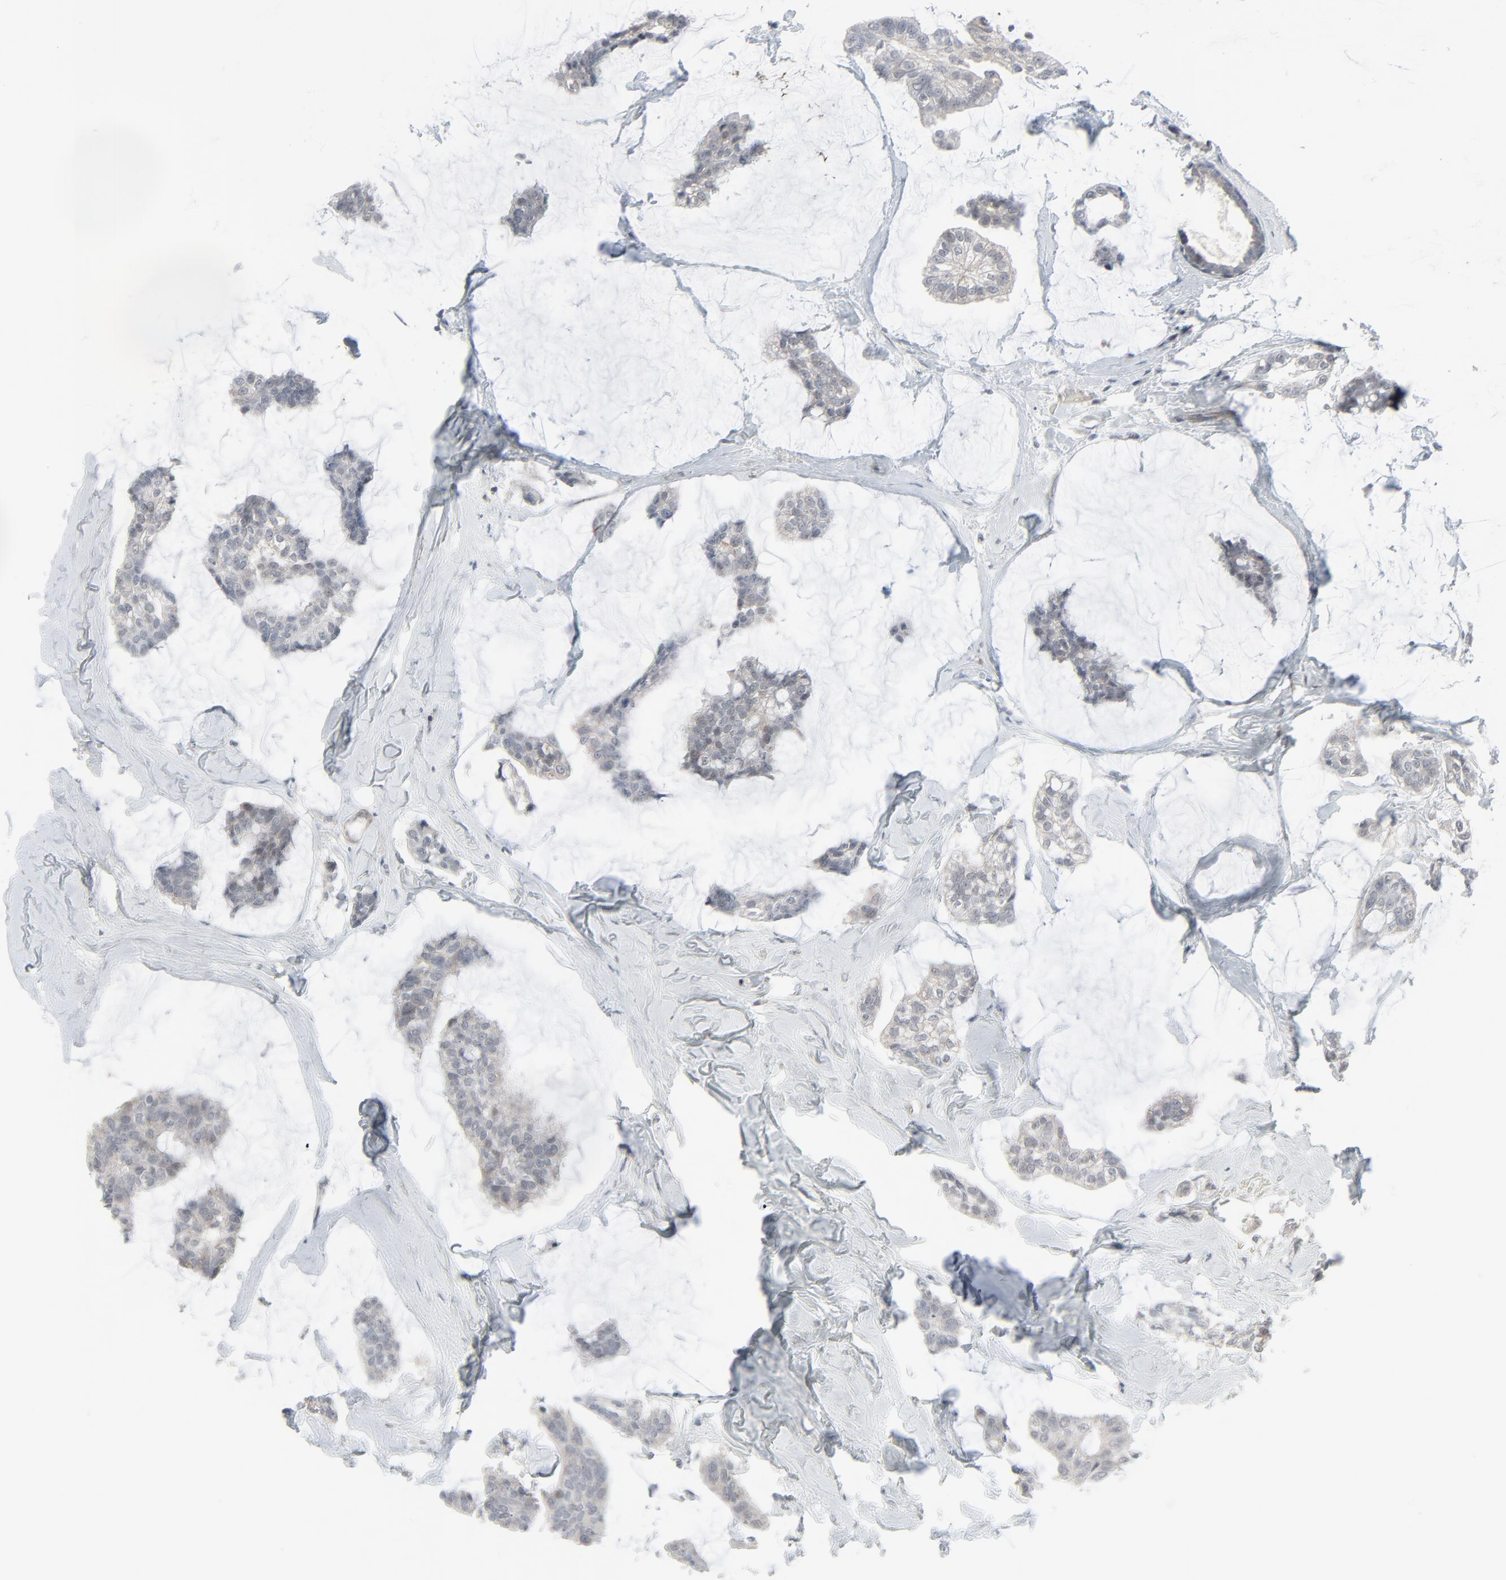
{"staining": {"intensity": "weak", "quantity": "25%-75%", "location": "cytoplasmic/membranous"}, "tissue": "breast cancer", "cell_type": "Tumor cells", "image_type": "cancer", "snomed": [{"axis": "morphology", "description": "Duct carcinoma"}, {"axis": "topography", "description": "Breast"}], "caption": "An image showing weak cytoplasmic/membranous staining in approximately 25%-75% of tumor cells in breast cancer, as visualized by brown immunohistochemical staining.", "gene": "NEUROD1", "patient": {"sex": "female", "age": 93}}